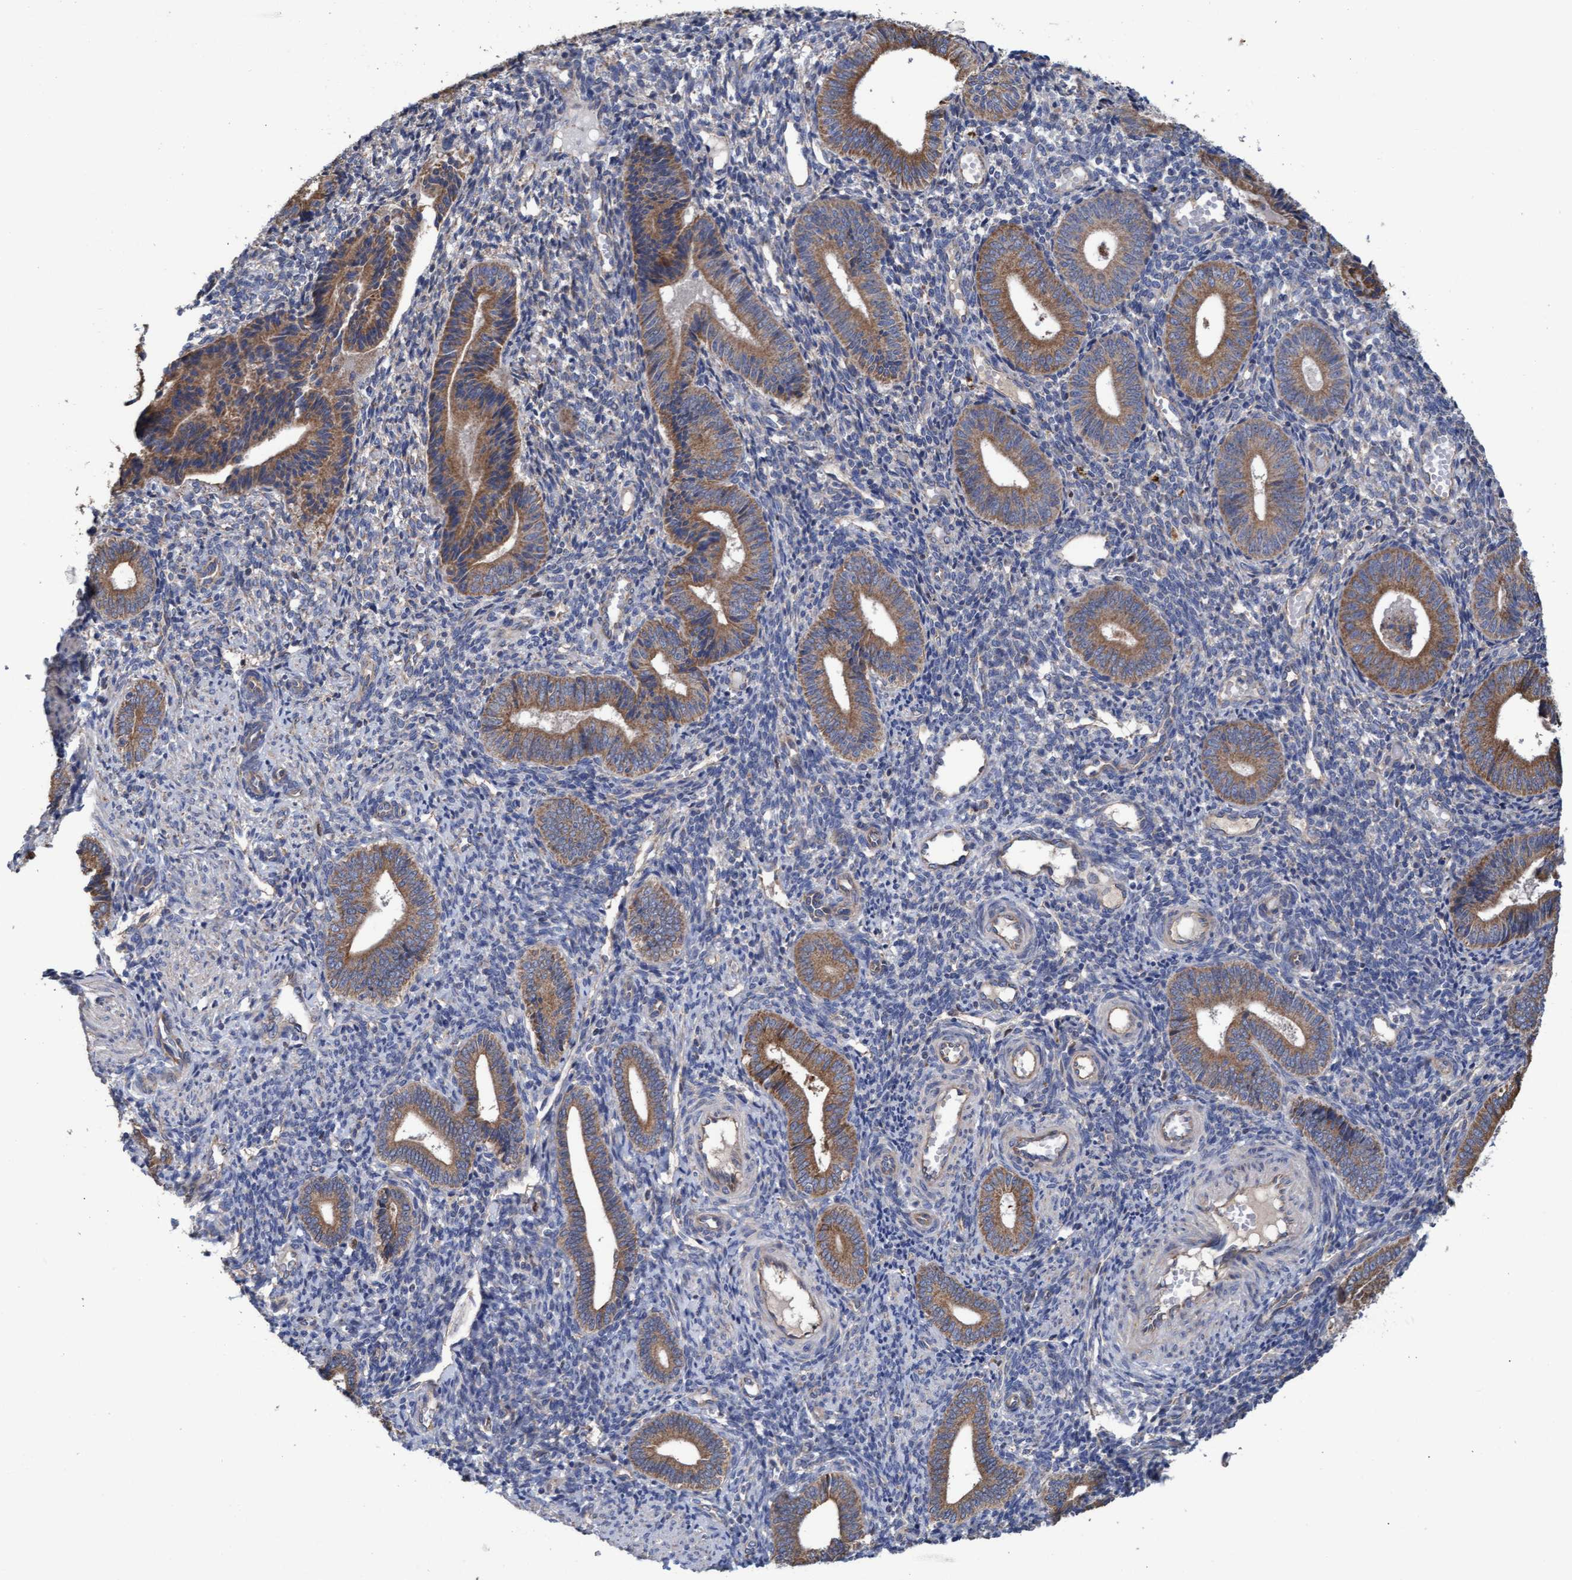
{"staining": {"intensity": "negative", "quantity": "none", "location": "none"}, "tissue": "endometrium", "cell_type": "Cells in endometrial stroma", "image_type": "normal", "snomed": [{"axis": "morphology", "description": "Normal tissue, NOS"}, {"axis": "topography", "description": "Endometrium"}], "caption": "Micrograph shows no significant protein staining in cells in endometrial stroma of normal endometrium. (IHC, brightfield microscopy, high magnification).", "gene": "MRPL38", "patient": {"sex": "female", "age": 27}}